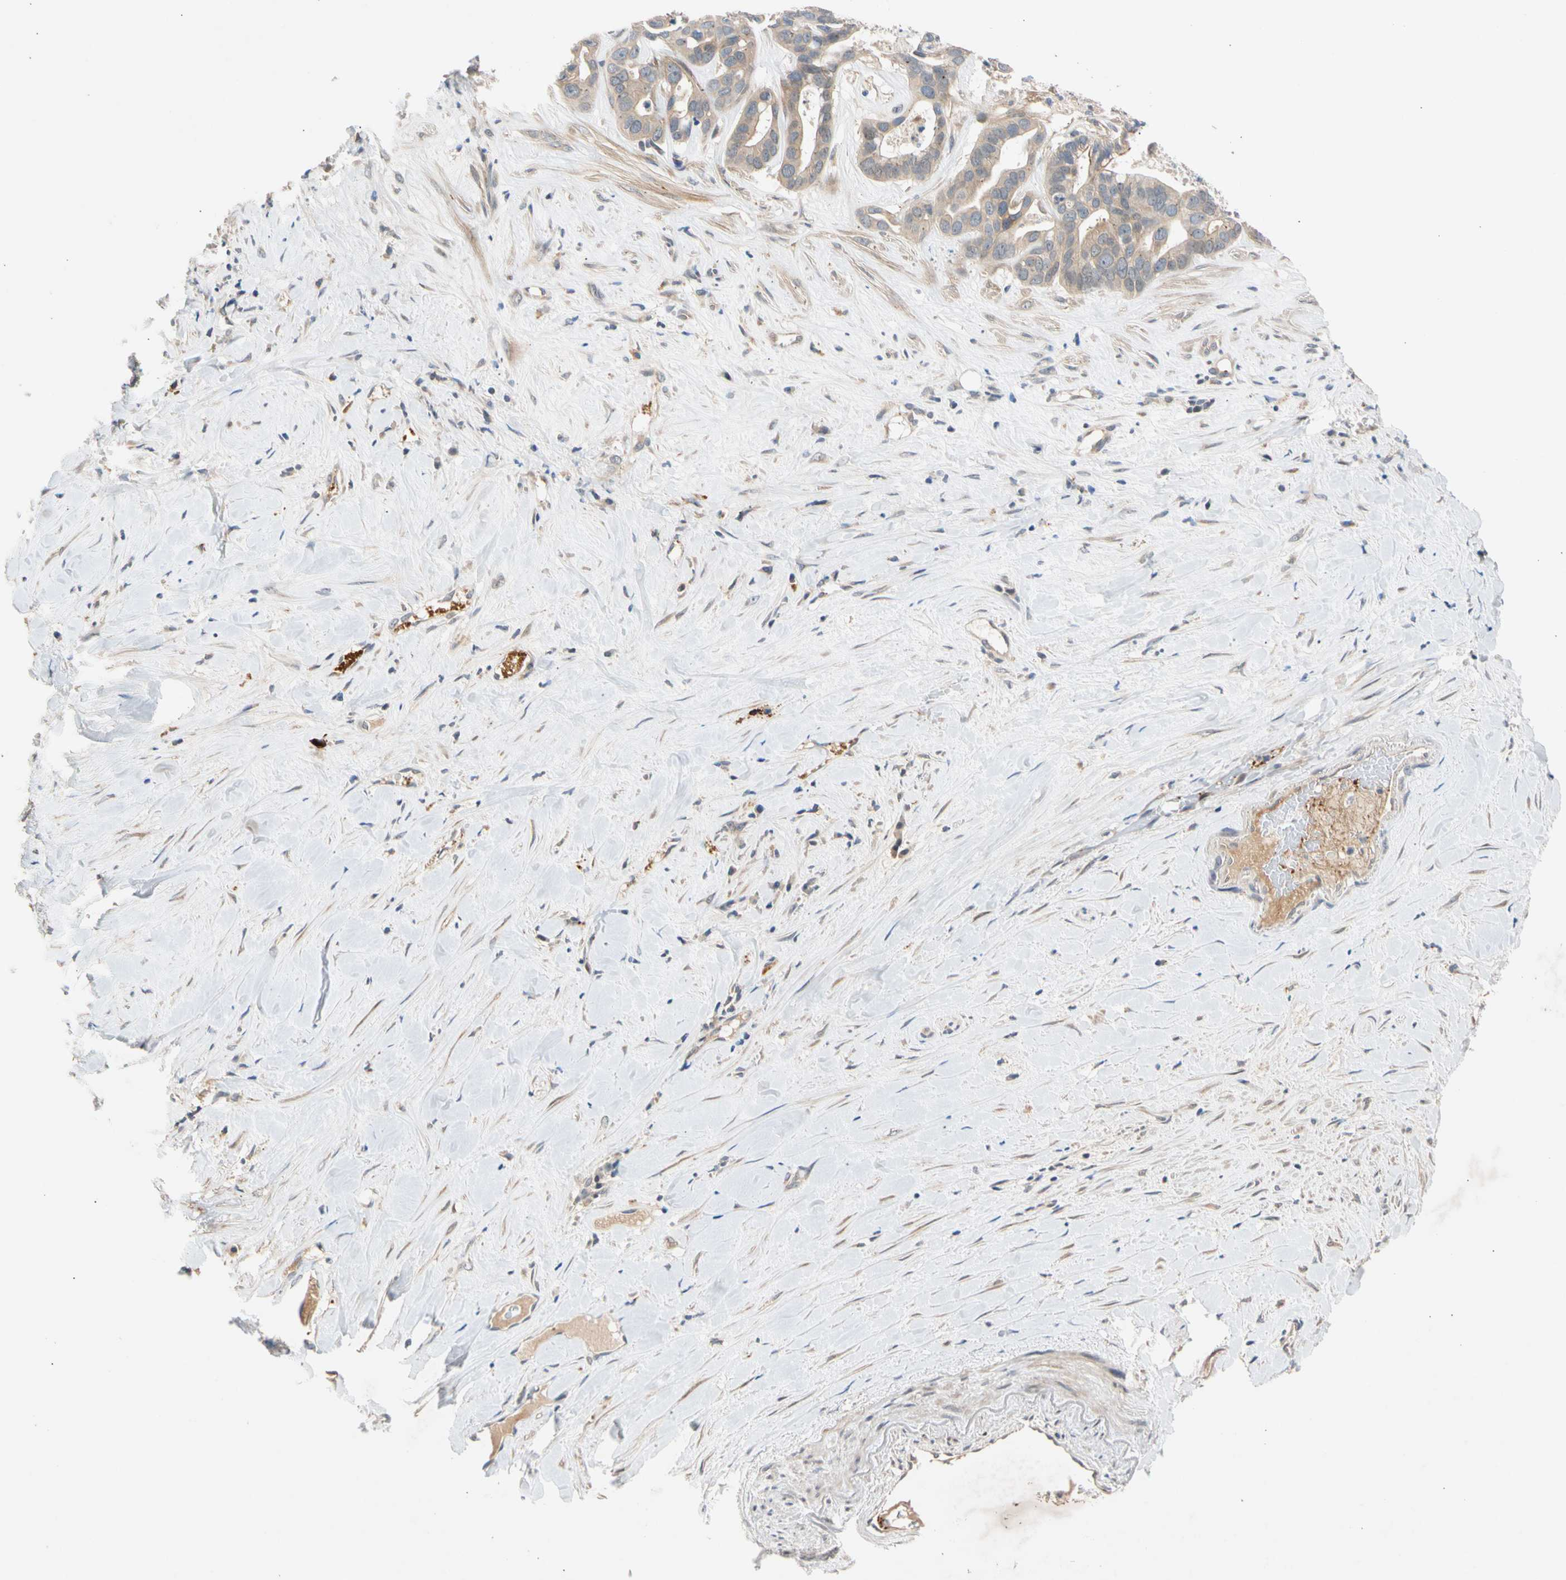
{"staining": {"intensity": "weak", "quantity": ">75%", "location": "cytoplasmic/membranous"}, "tissue": "liver cancer", "cell_type": "Tumor cells", "image_type": "cancer", "snomed": [{"axis": "morphology", "description": "Cholangiocarcinoma"}, {"axis": "topography", "description": "Liver"}], "caption": "A histopathology image of liver cancer (cholangiocarcinoma) stained for a protein shows weak cytoplasmic/membranous brown staining in tumor cells.", "gene": "CNST", "patient": {"sex": "female", "age": 65}}